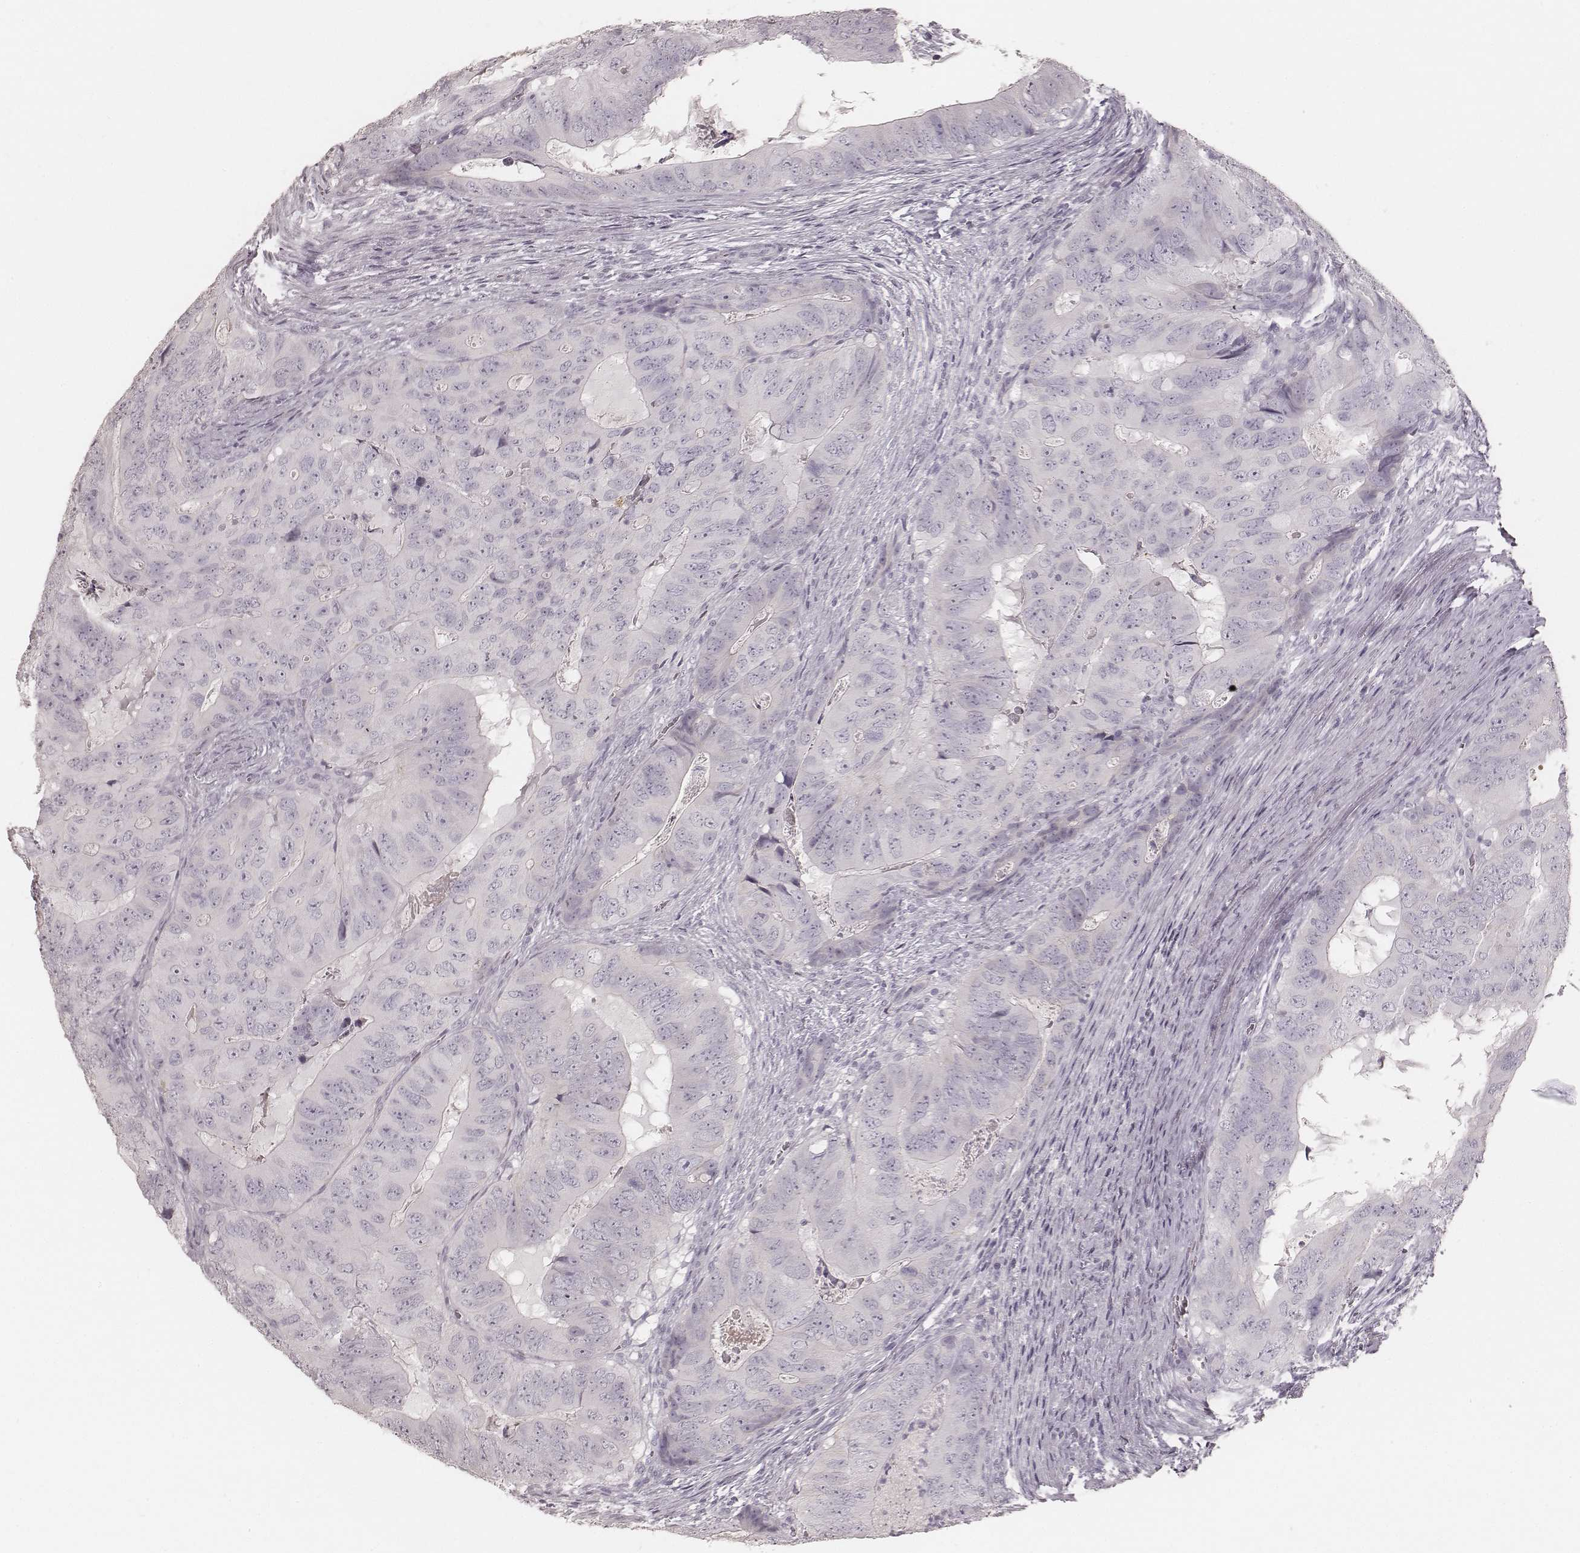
{"staining": {"intensity": "negative", "quantity": "none", "location": "none"}, "tissue": "colorectal cancer", "cell_type": "Tumor cells", "image_type": "cancer", "snomed": [{"axis": "morphology", "description": "Adenocarcinoma, NOS"}, {"axis": "topography", "description": "Colon"}], "caption": "Histopathology image shows no protein expression in tumor cells of colorectal cancer tissue.", "gene": "KRT26", "patient": {"sex": "male", "age": 79}}